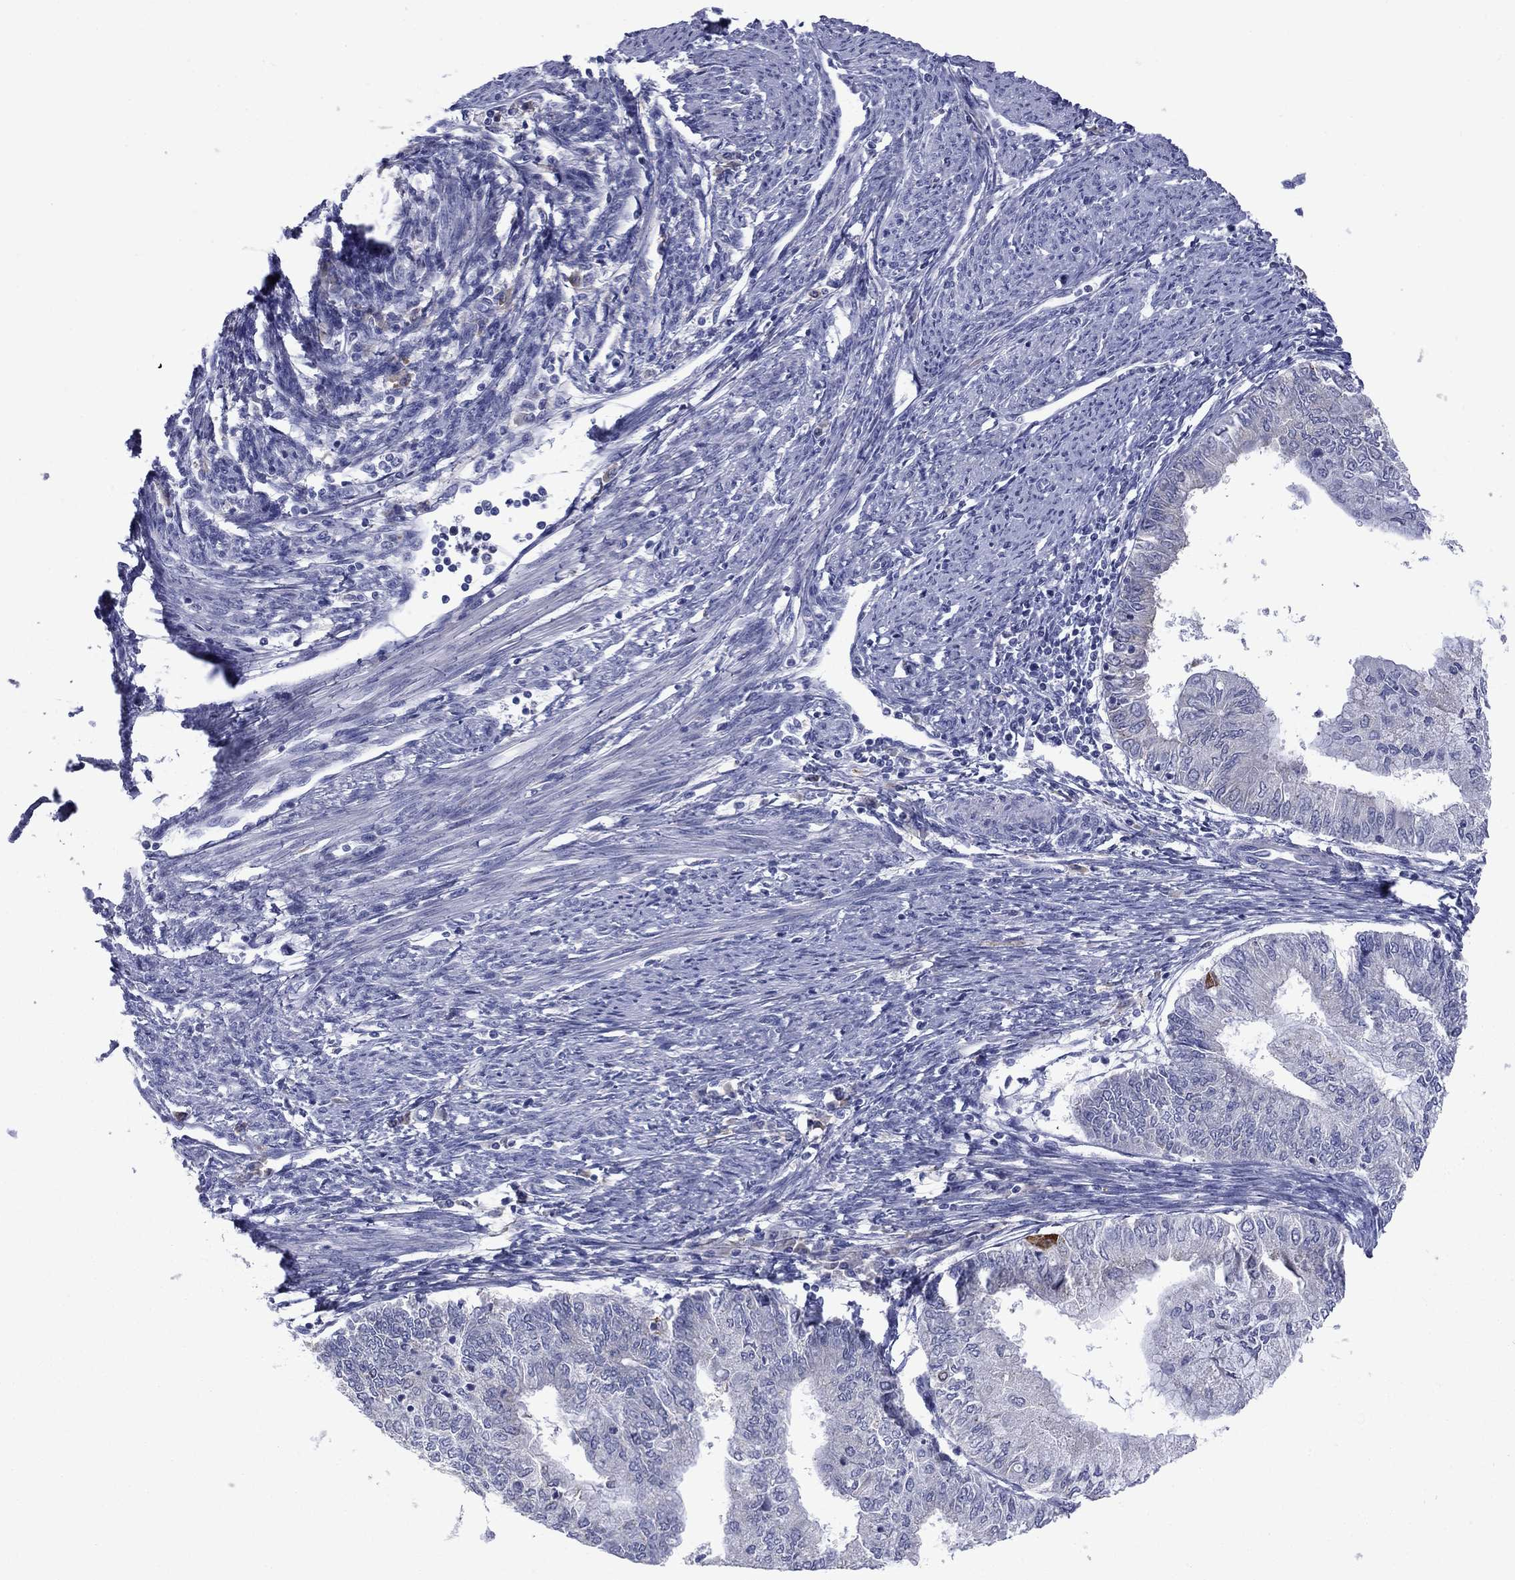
{"staining": {"intensity": "strong", "quantity": "<25%", "location": "cytoplasmic/membranous"}, "tissue": "endometrial cancer", "cell_type": "Tumor cells", "image_type": "cancer", "snomed": [{"axis": "morphology", "description": "Adenocarcinoma, NOS"}, {"axis": "topography", "description": "Endometrium"}], "caption": "Tumor cells demonstrate strong cytoplasmic/membranous positivity in approximately <25% of cells in endometrial cancer (adenocarcinoma).", "gene": "TMPRSS11A", "patient": {"sex": "female", "age": 59}}